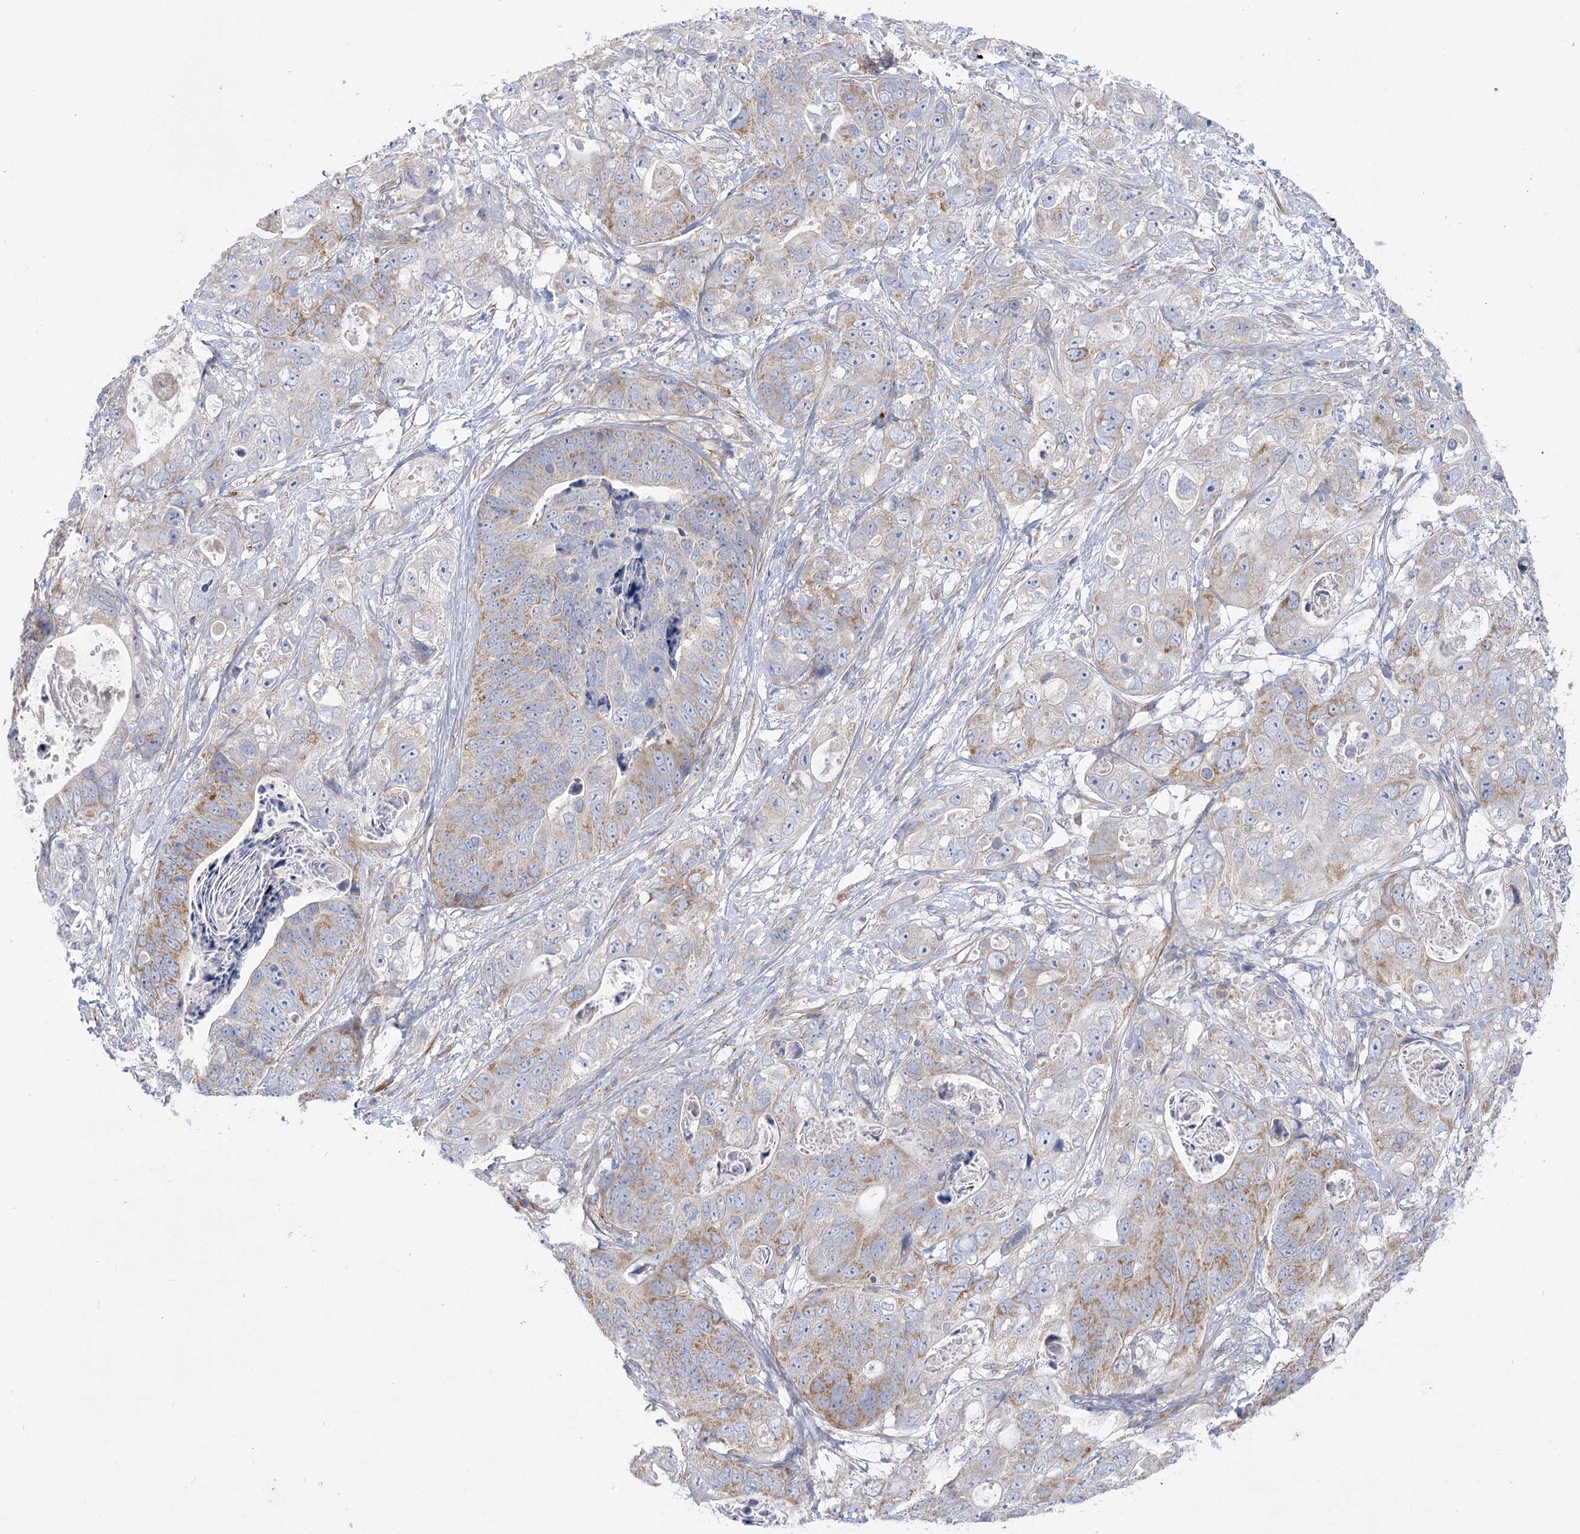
{"staining": {"intensity": "weak", "quantity": "25%-75%", "location": "cytoplasmic/membranous"}, "tissue": "stomach cancer", "cell_type": "Tumor cells", "image_type": "cancer", "snomed": [{"axis": "morphology", "description": "Adenocarcinoma, NOS"}, {"axis": "topography", "description": "Stomach"}], "caption": "Adenocarcinoma (stomach) was stained to show a protein in brown. There is low levels of weak cytoplasmic/membranous staining in approximately 25%-75% of tumor cells. The protein of interest is stained brown, and the nuclei are stained in blue (DAB (3,3'-diaminobenzidine) IHC with brightfield microscopy, high magnification).", "gene": "DHTKD1", "patient": {"sex": "female", "age": 89}}